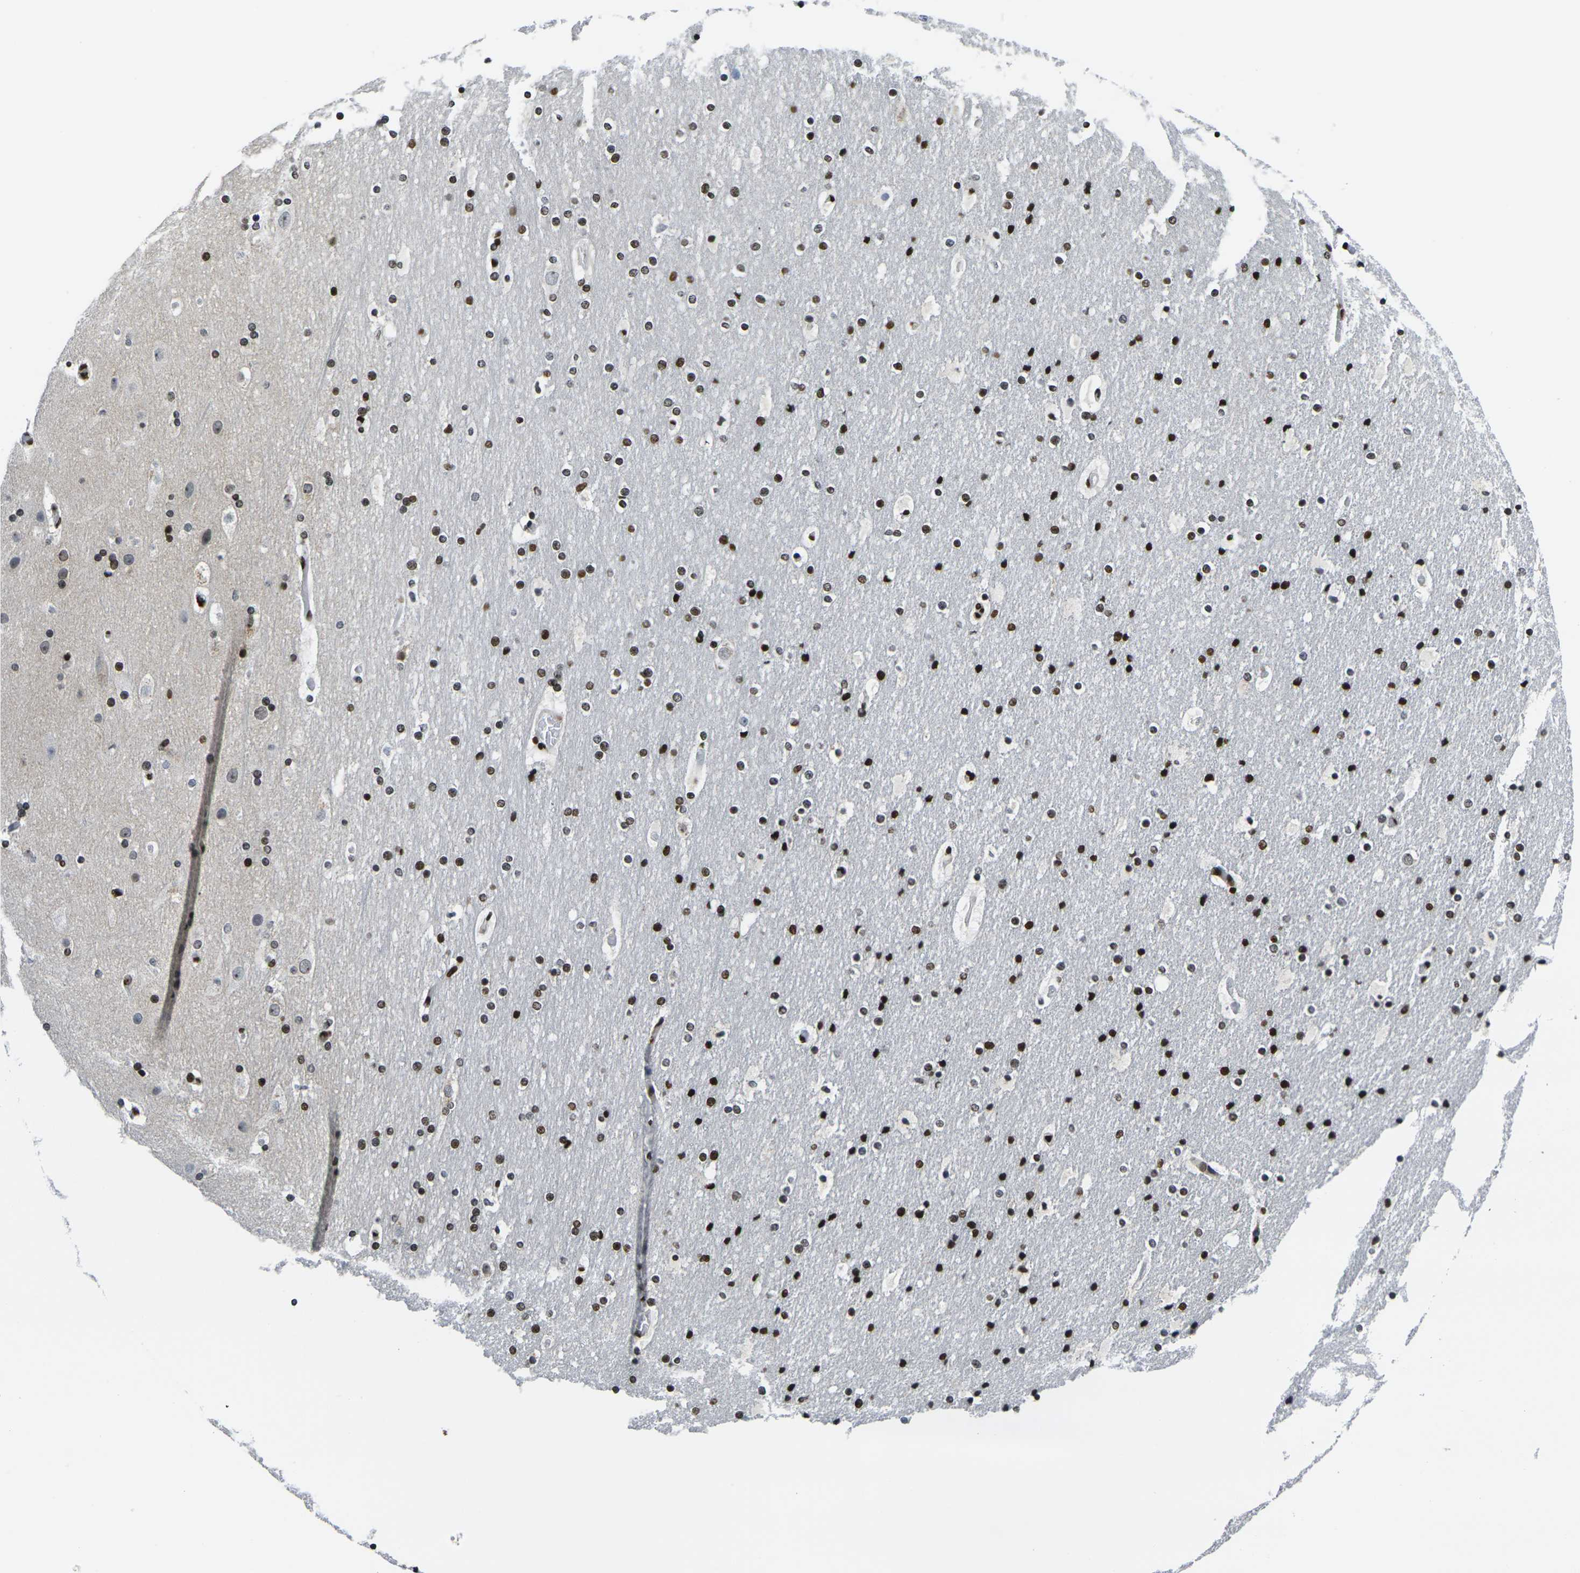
{"staining": {"intensity": "negative", "quantity": "none", "location": "none"}, "tissue": "cerebral cortex", "cell_type": "Endothelial cells", "image_type": "normal", "snomed": [{"axis": "morphology", "description": "Normal tissue, NOS"}, {"axis": "topography", "description": "Cerebral cortex"}], "caption": "A high-resolution image shows immunohistochemistry (IHC) staining of unremarkable cerebral cortex, which exhibits no significant expression in endothelial cells.", "gene": "H1", "patient": {"sex": "male", "age": 57}}